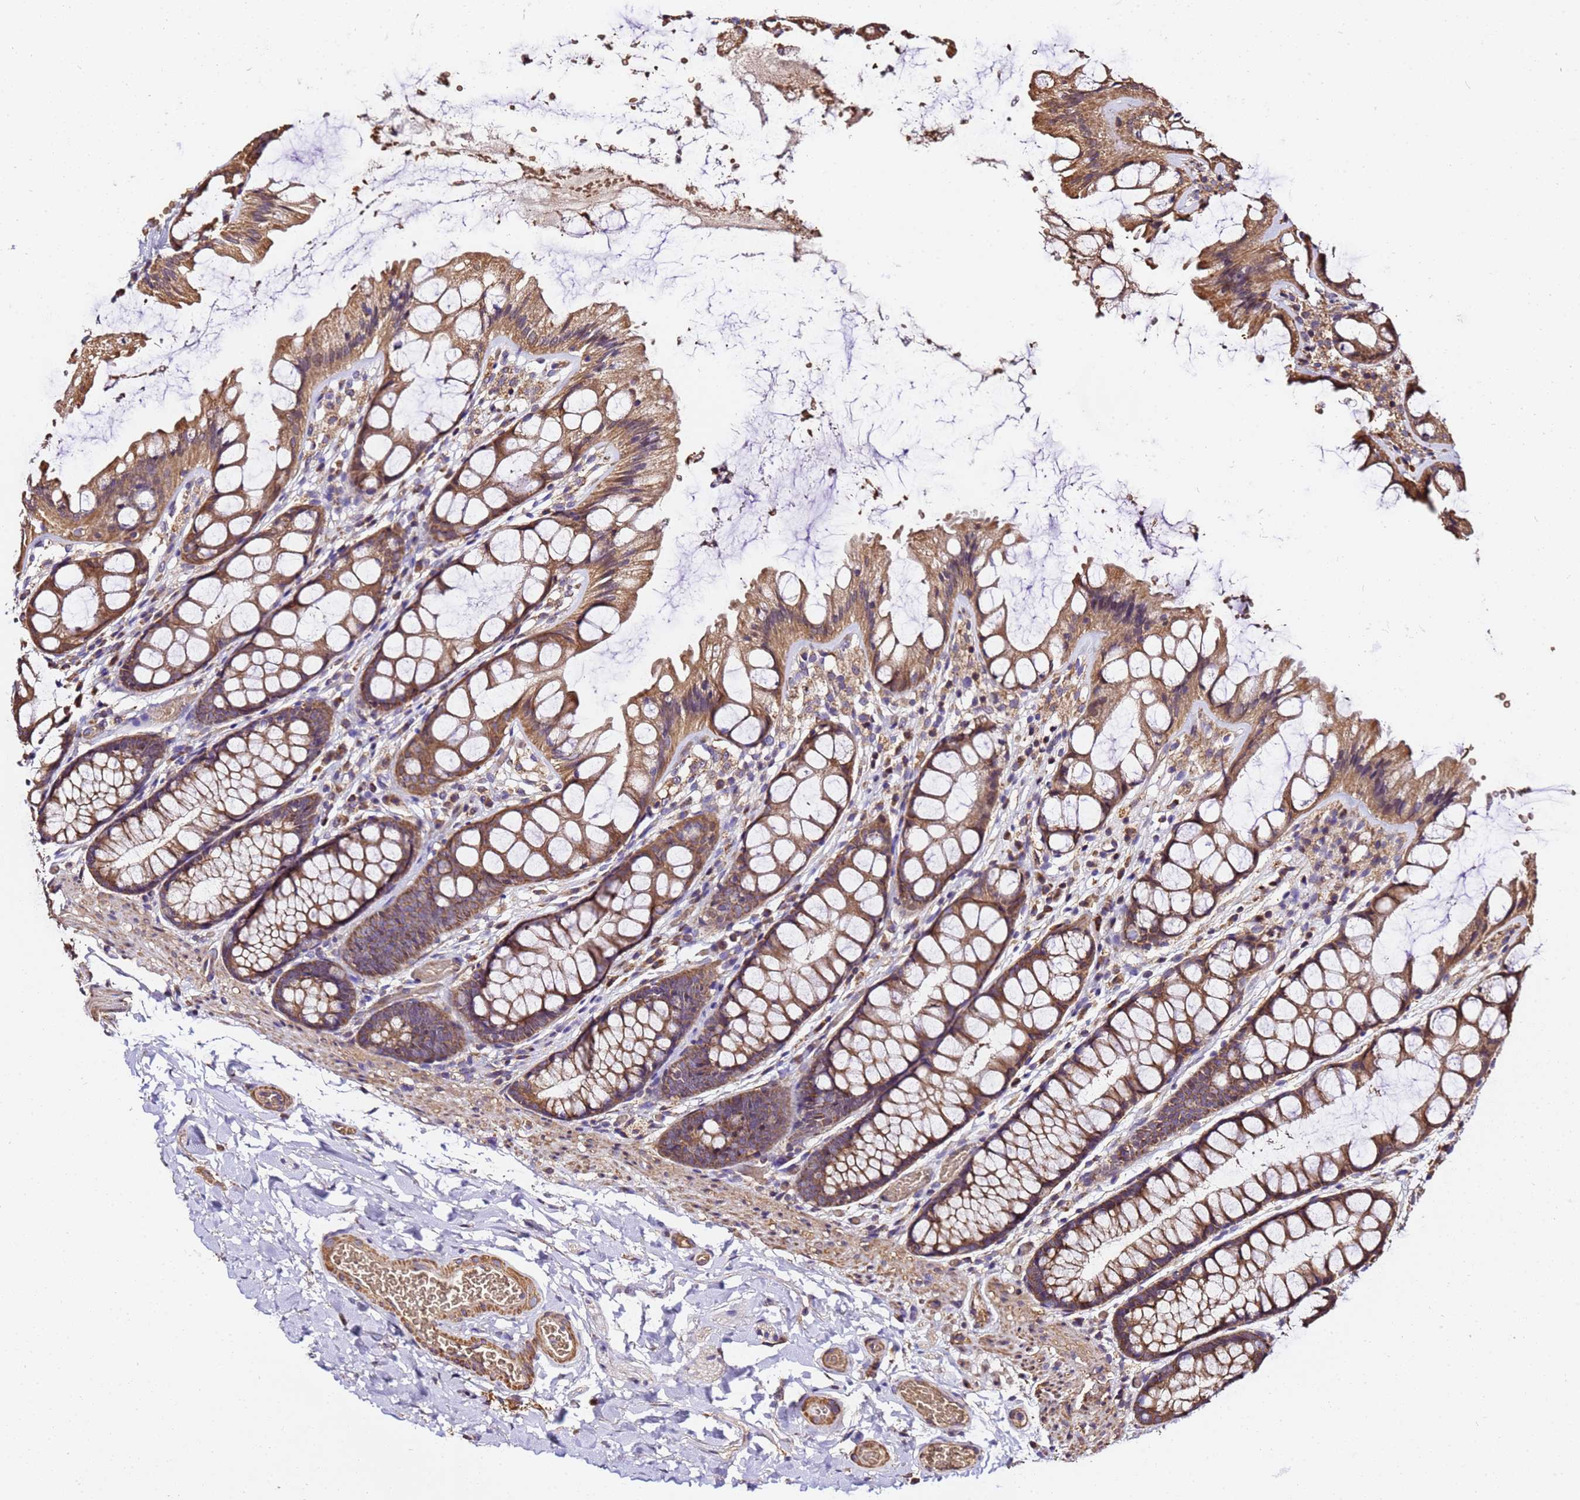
{"staining": {"intensity": "moderate", "quantity": ">75%", "location": "cytoplasmic/membranous"}, "tissue": "colon", "cell_type": "Endothelial cells", "image_type": "normal", "snomed": [{"axis": "morphology", "description": "Normal tissue, NOS"}, {"axis": "topography", "description": "Colon"}], "caption": "Colon stained with immunohistochemistry (IHC) demonstrates moderate cytoplasmic/membranous positivity in approximately >75% of endothelial cells.", "gene": "LRRIQ1", "patient": {"sex": "male", "age": 47}}